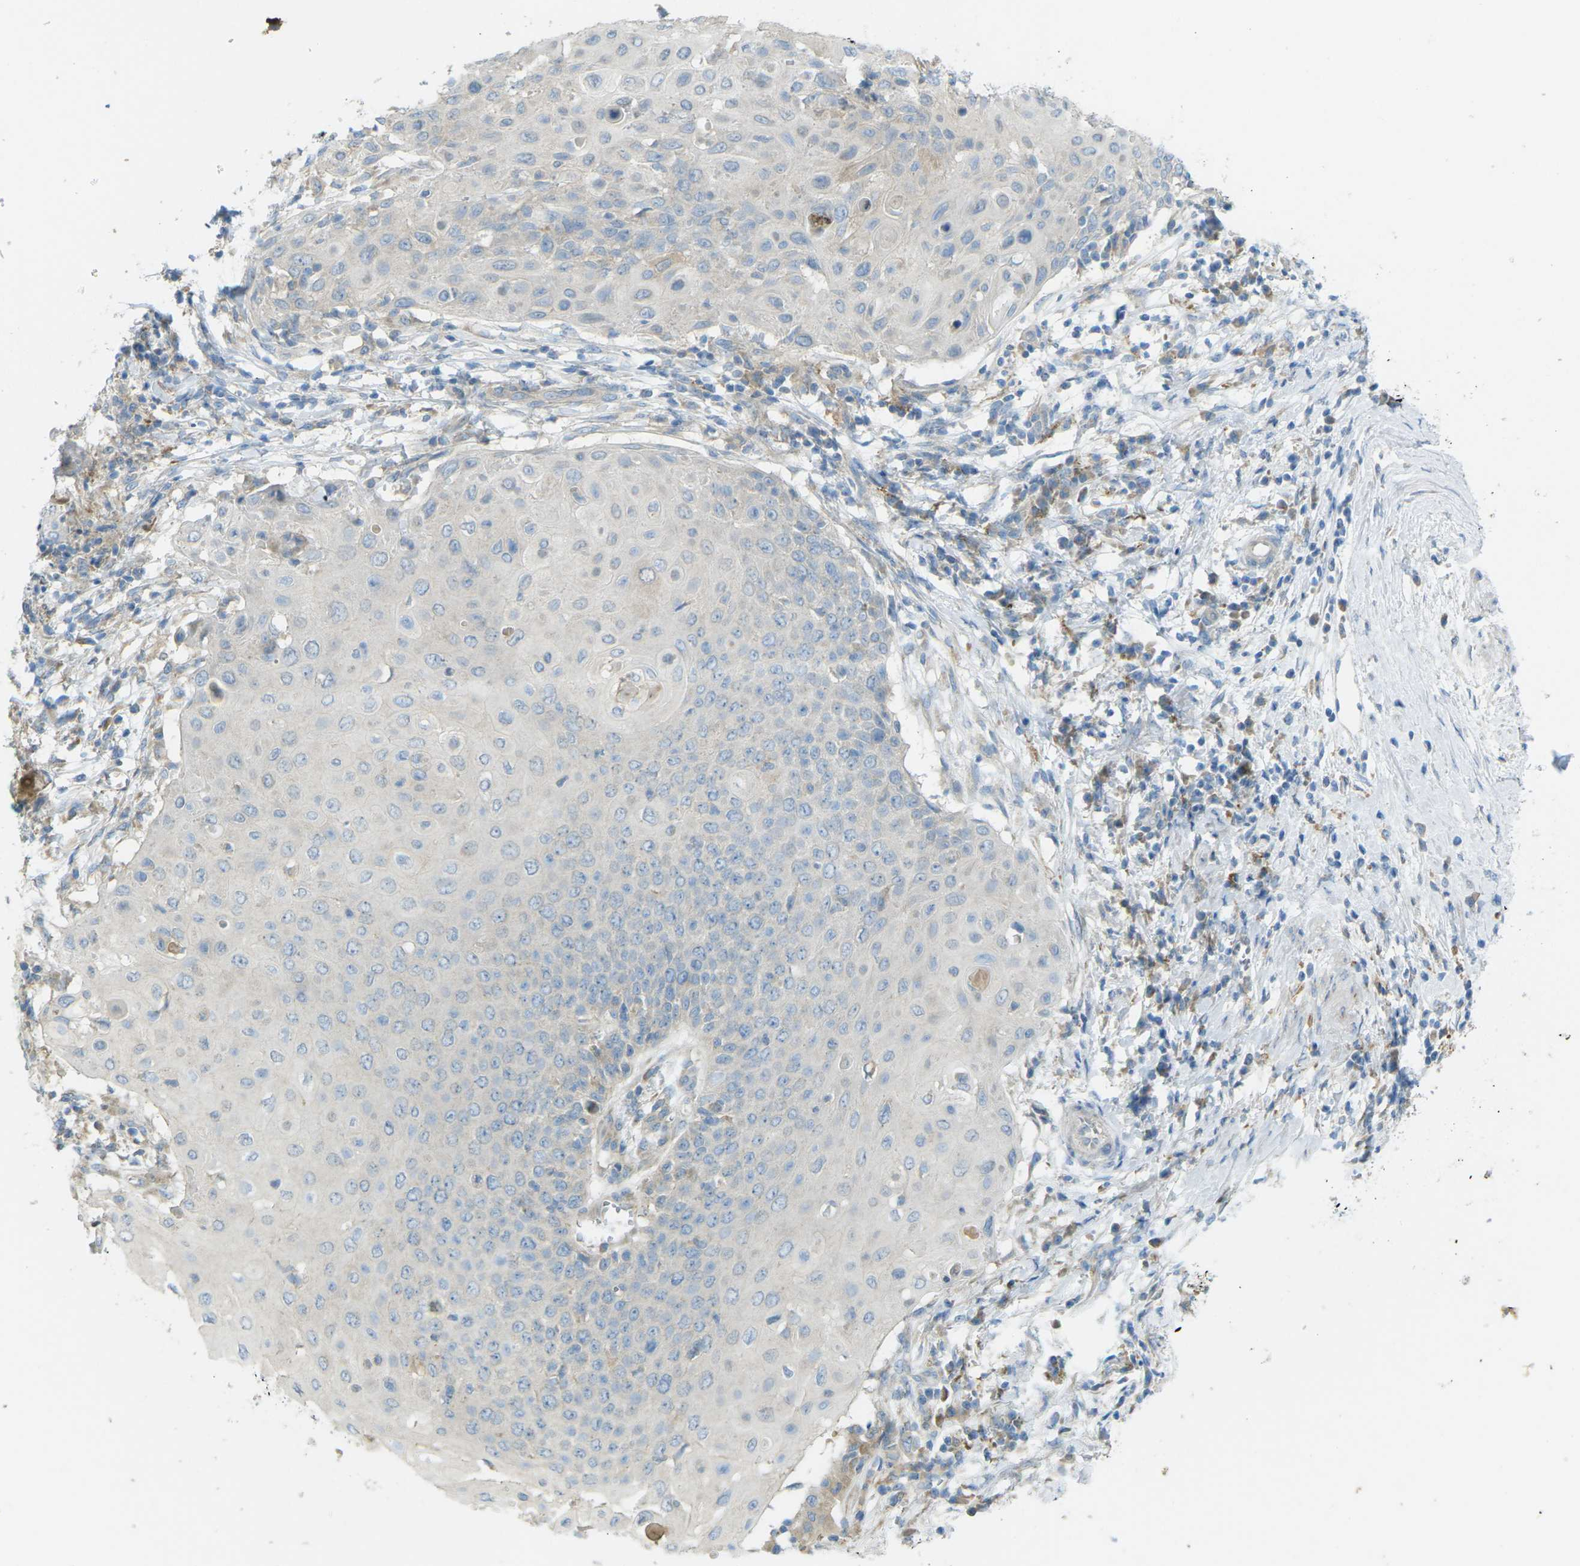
{"staining": {"intensity": "negative", "quantity": "none", "location": "none"}, "tissue": "cervical cancer", "cell_type": "Tumor cells", "image_type": "cancer", "snomed": [{"axis": "morphology", "description": "Squamous cell carcinoma, NOS"}, {"axis": "topography", "description": "Cervix"}], "caption": "Squamous cell carcinoma (cervical) stained for a protein using IHC exhibits no expression tumor cells.", "gene": "MYLK4", "patient": {"sex": "female", "age": 39}}